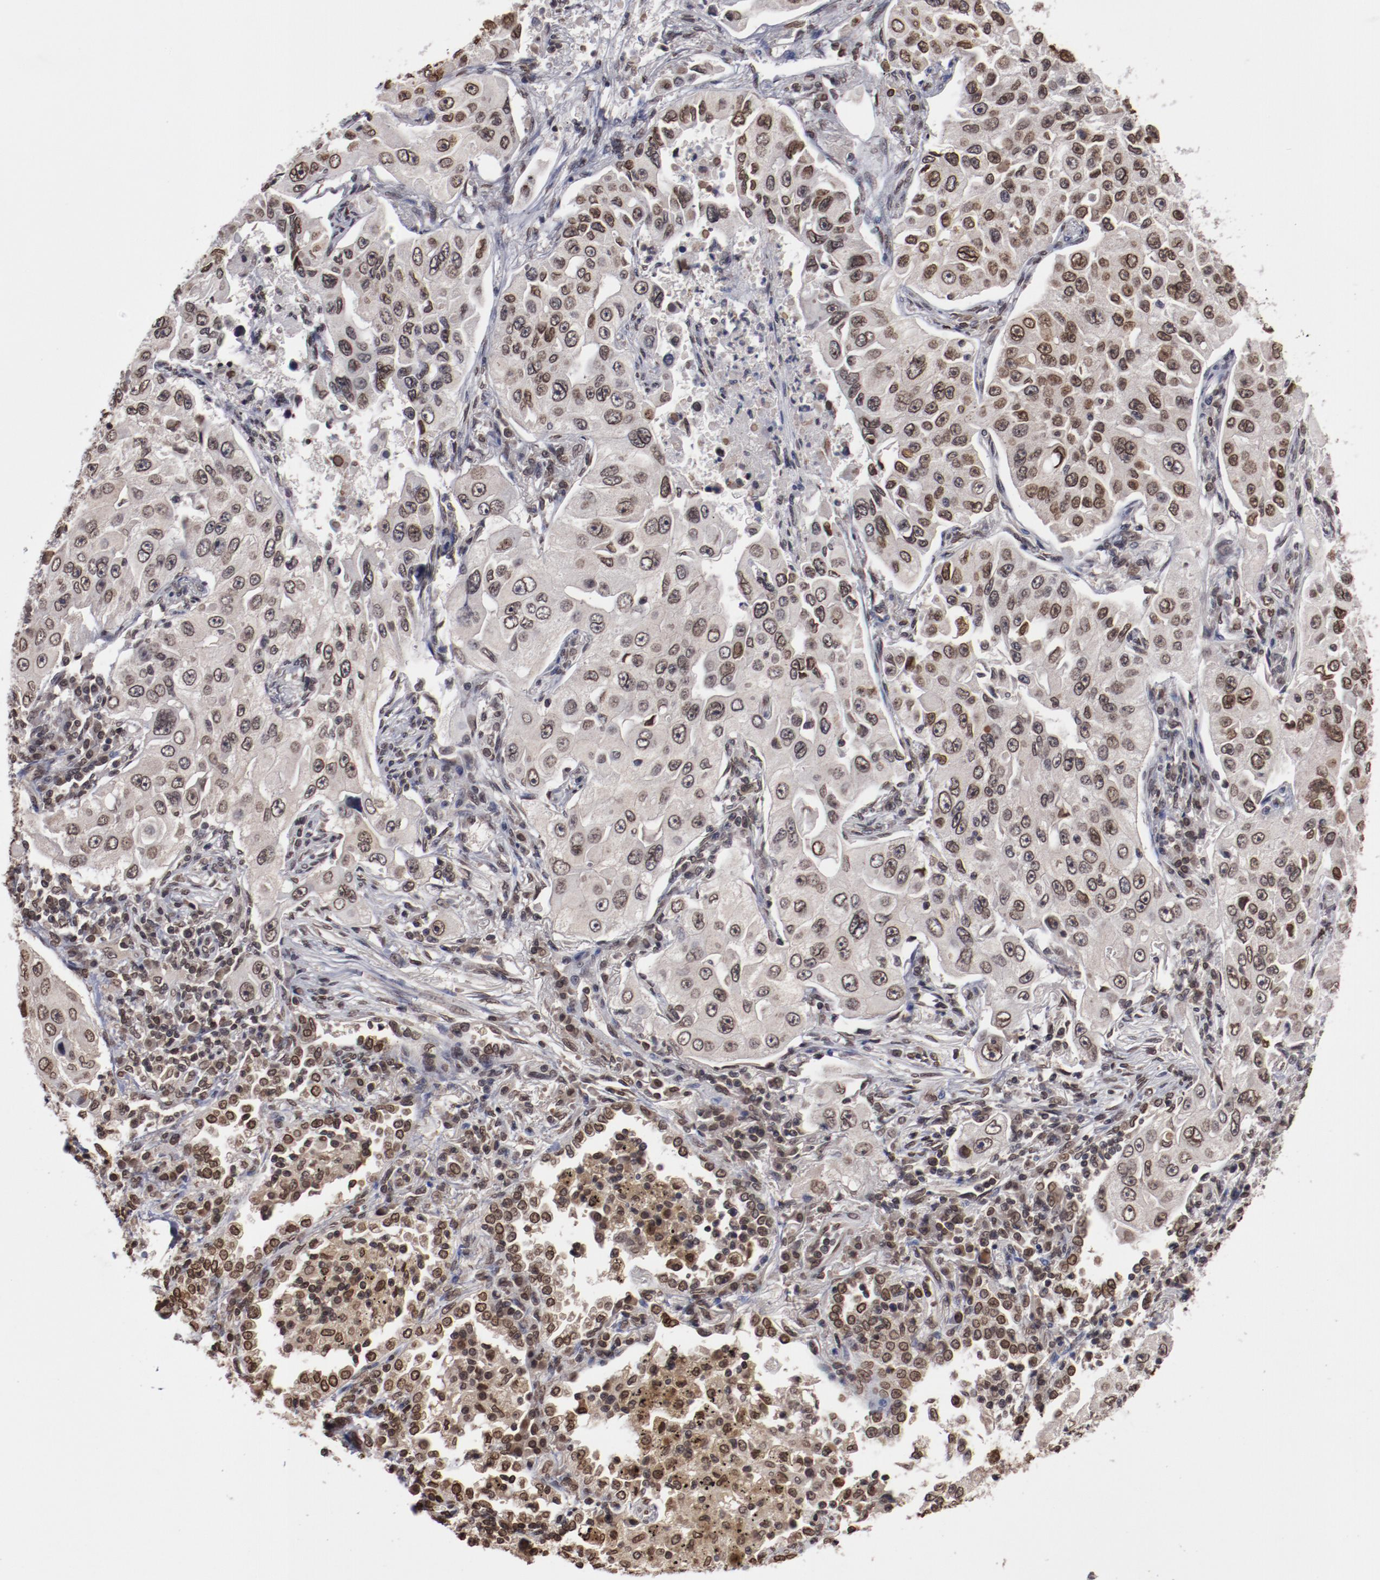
{"staining": {"intensity": "moderate", "quantity": ">75%", "location": "nuclear"}, "tissue": "lung cancer", "cell_type": "Tumor cells", "image_type": "cancer", "snomed": [{"axis": "morphology", "description": "Adenocarcinoma, NOS"}, {"axis": "topography", "description": "Lung"}], "caption": "This image demonstrates immunohistochemistry (IHC) staining of human adenocarcinoma (lung), with medium moderate nuclear staining in approximately >75% of tumor cells.", "gene": "AKT1", "patient": {"sex": "male", "age": 84}}